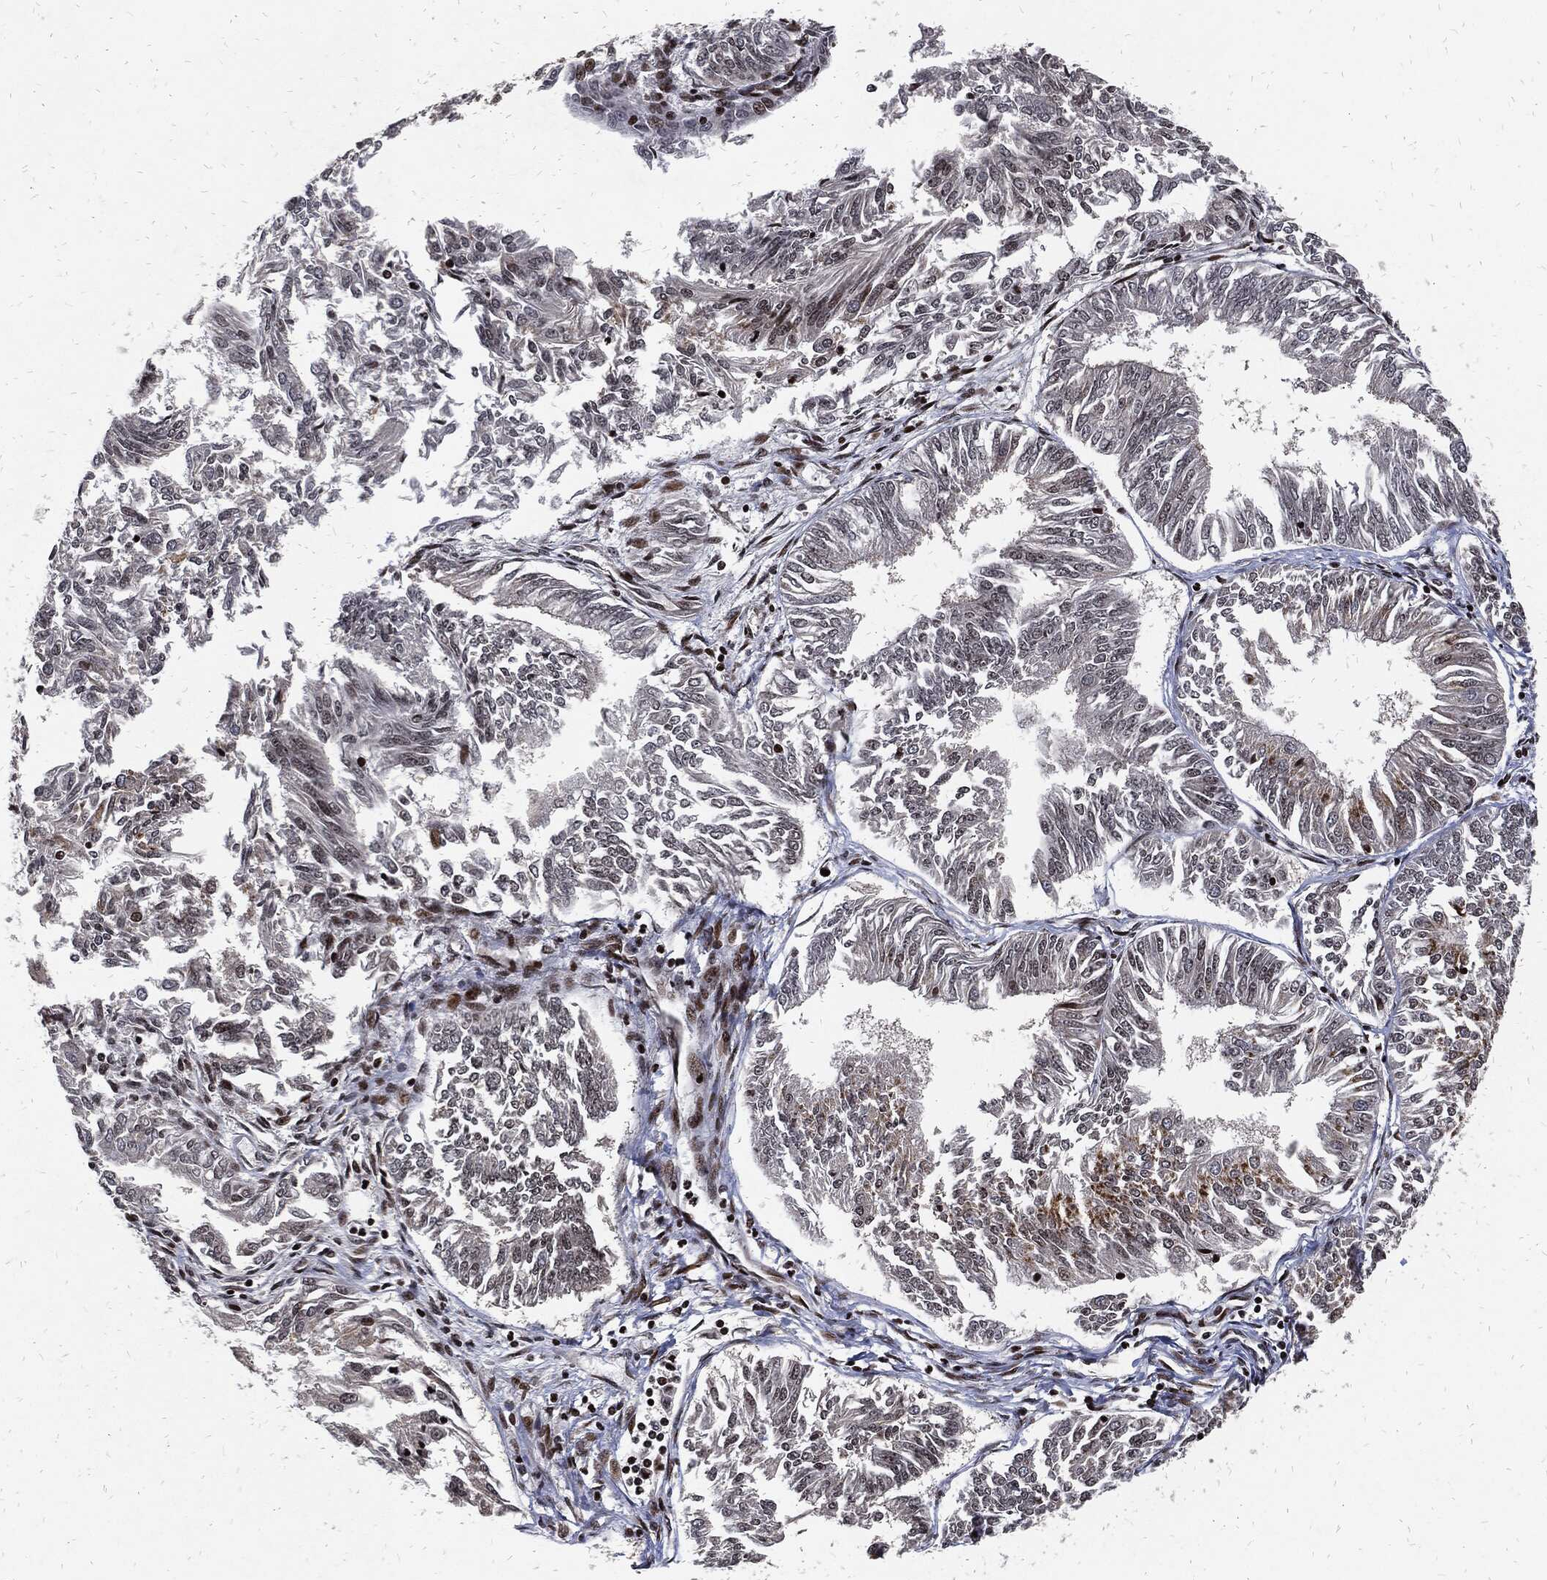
{"staining": {"intensity": "strong", "quantity": "<25%", "location": "cytoplasmic/membranous"}, "tissue": "endometrial cancer", "cell_type": "Tumor cells", "image_type": "cancer", "snomed": [{"axis": "morphology", "description": "Adenocarcinoma, NOS"}, {"axis": "topography", "description": "Endometrium"}], "caption": "Immunohistochemical staining of endometrial adenocarcinoma demonstrates strong cytoplasmic/membranous protein positivity in about <25% of tumor cells. The staining was performed using DAB (3,3'-diaminobenzidine) to visualize the protein expression in brown, while the nuclei were stained in blue with hematoxylin (Magnification: 20x).", "gene": "ZNF775", "patient": {"sex": "female", "age": 58}}